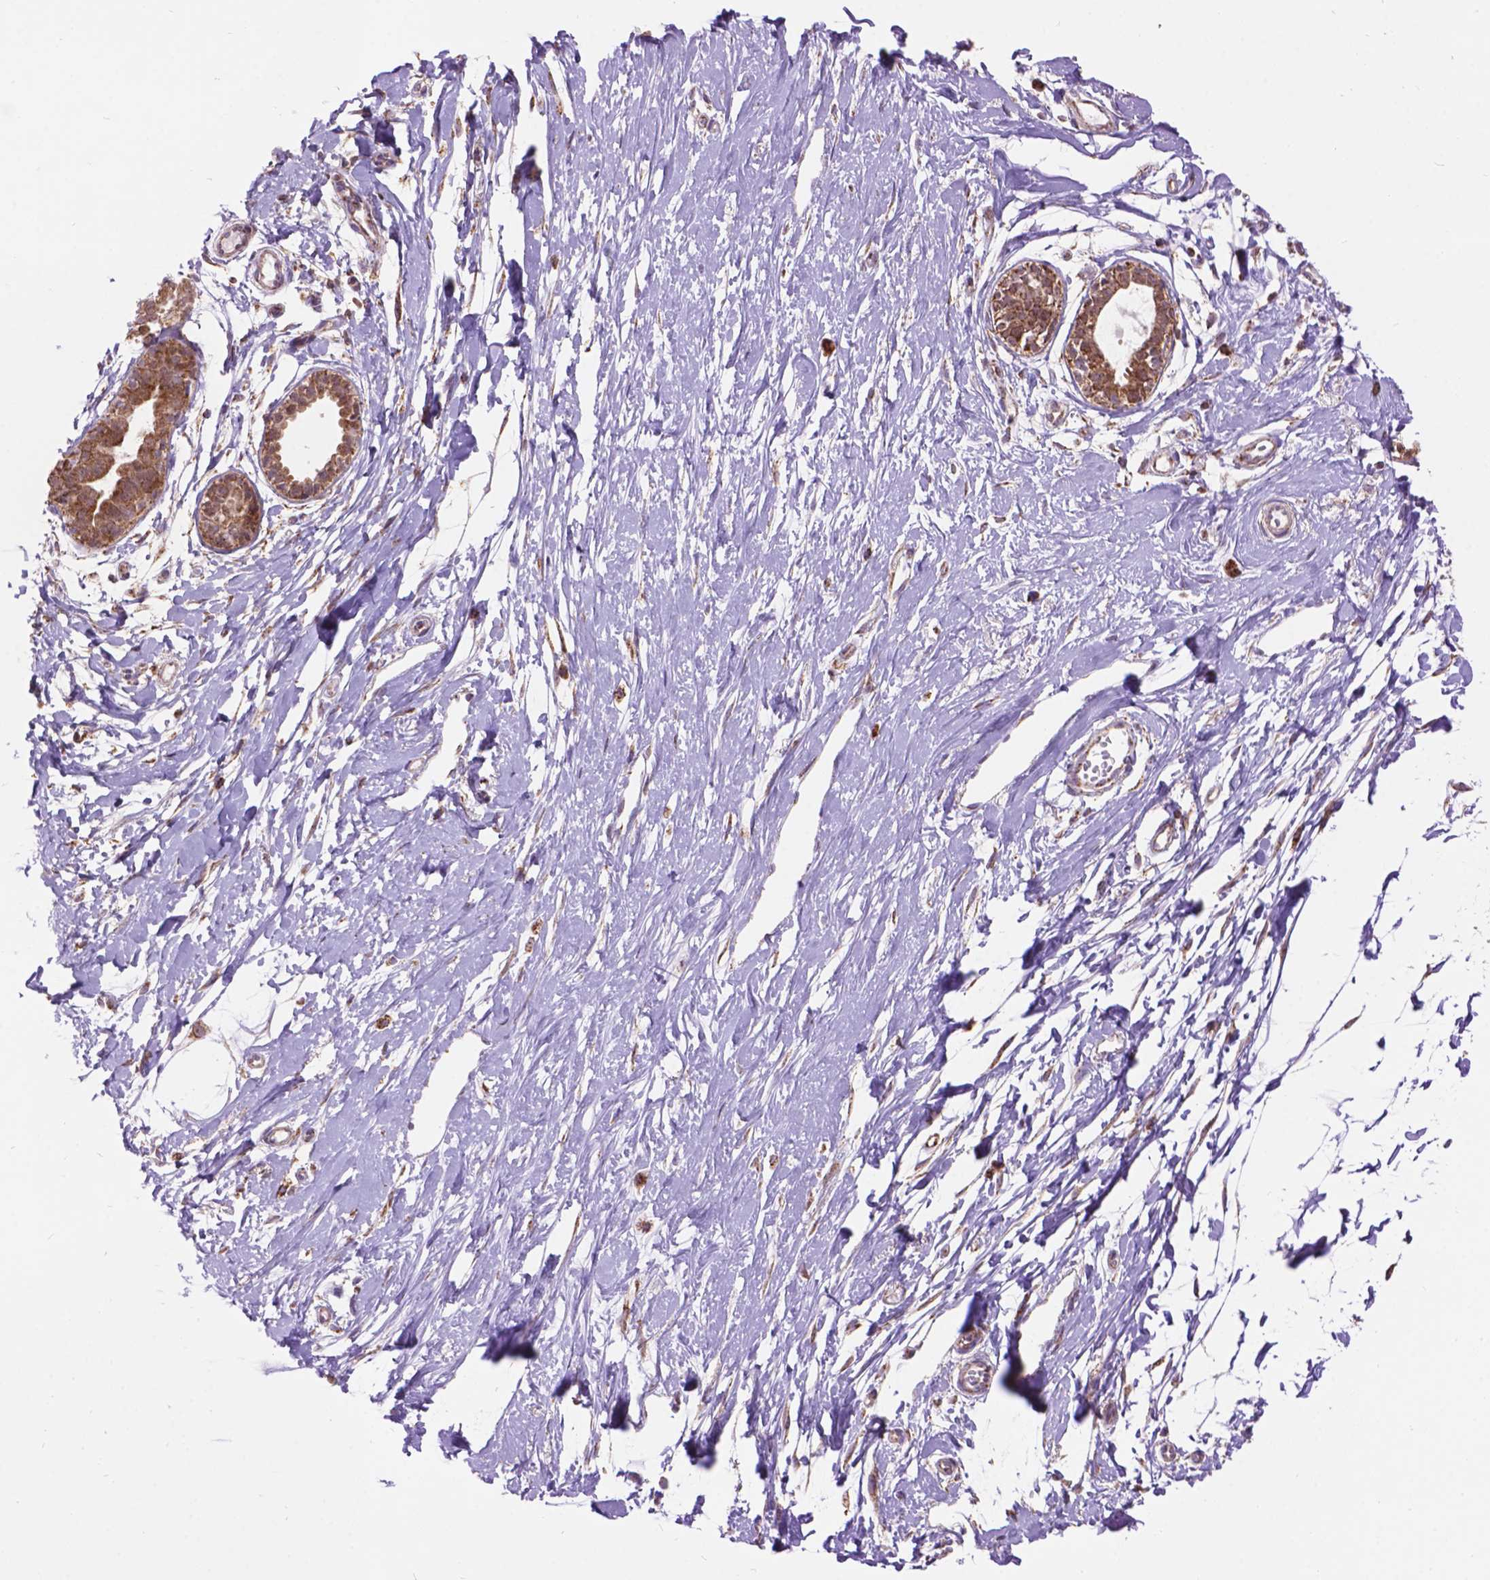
{"staining": {"intensity": "moderate", "quantity": "25%-75%", "location": "cytoplasmic/membranous"}, "tissue": "breast", "cell_type": "Adipocytes", "image_type": "normal", "snomed": [{"axis": "morphology", "description": "Normal tissue, NOS"}, {"axis": "topography", "description": "Breast"}], "caption": "Immunohistochemical staining of unremarkable human breast displays moderate cytoplasmic/membranous protein staining in about 25%-75% of adipocytes.", "gene": "PYCR3", "patient": {"sex": "female", "age": 49}}